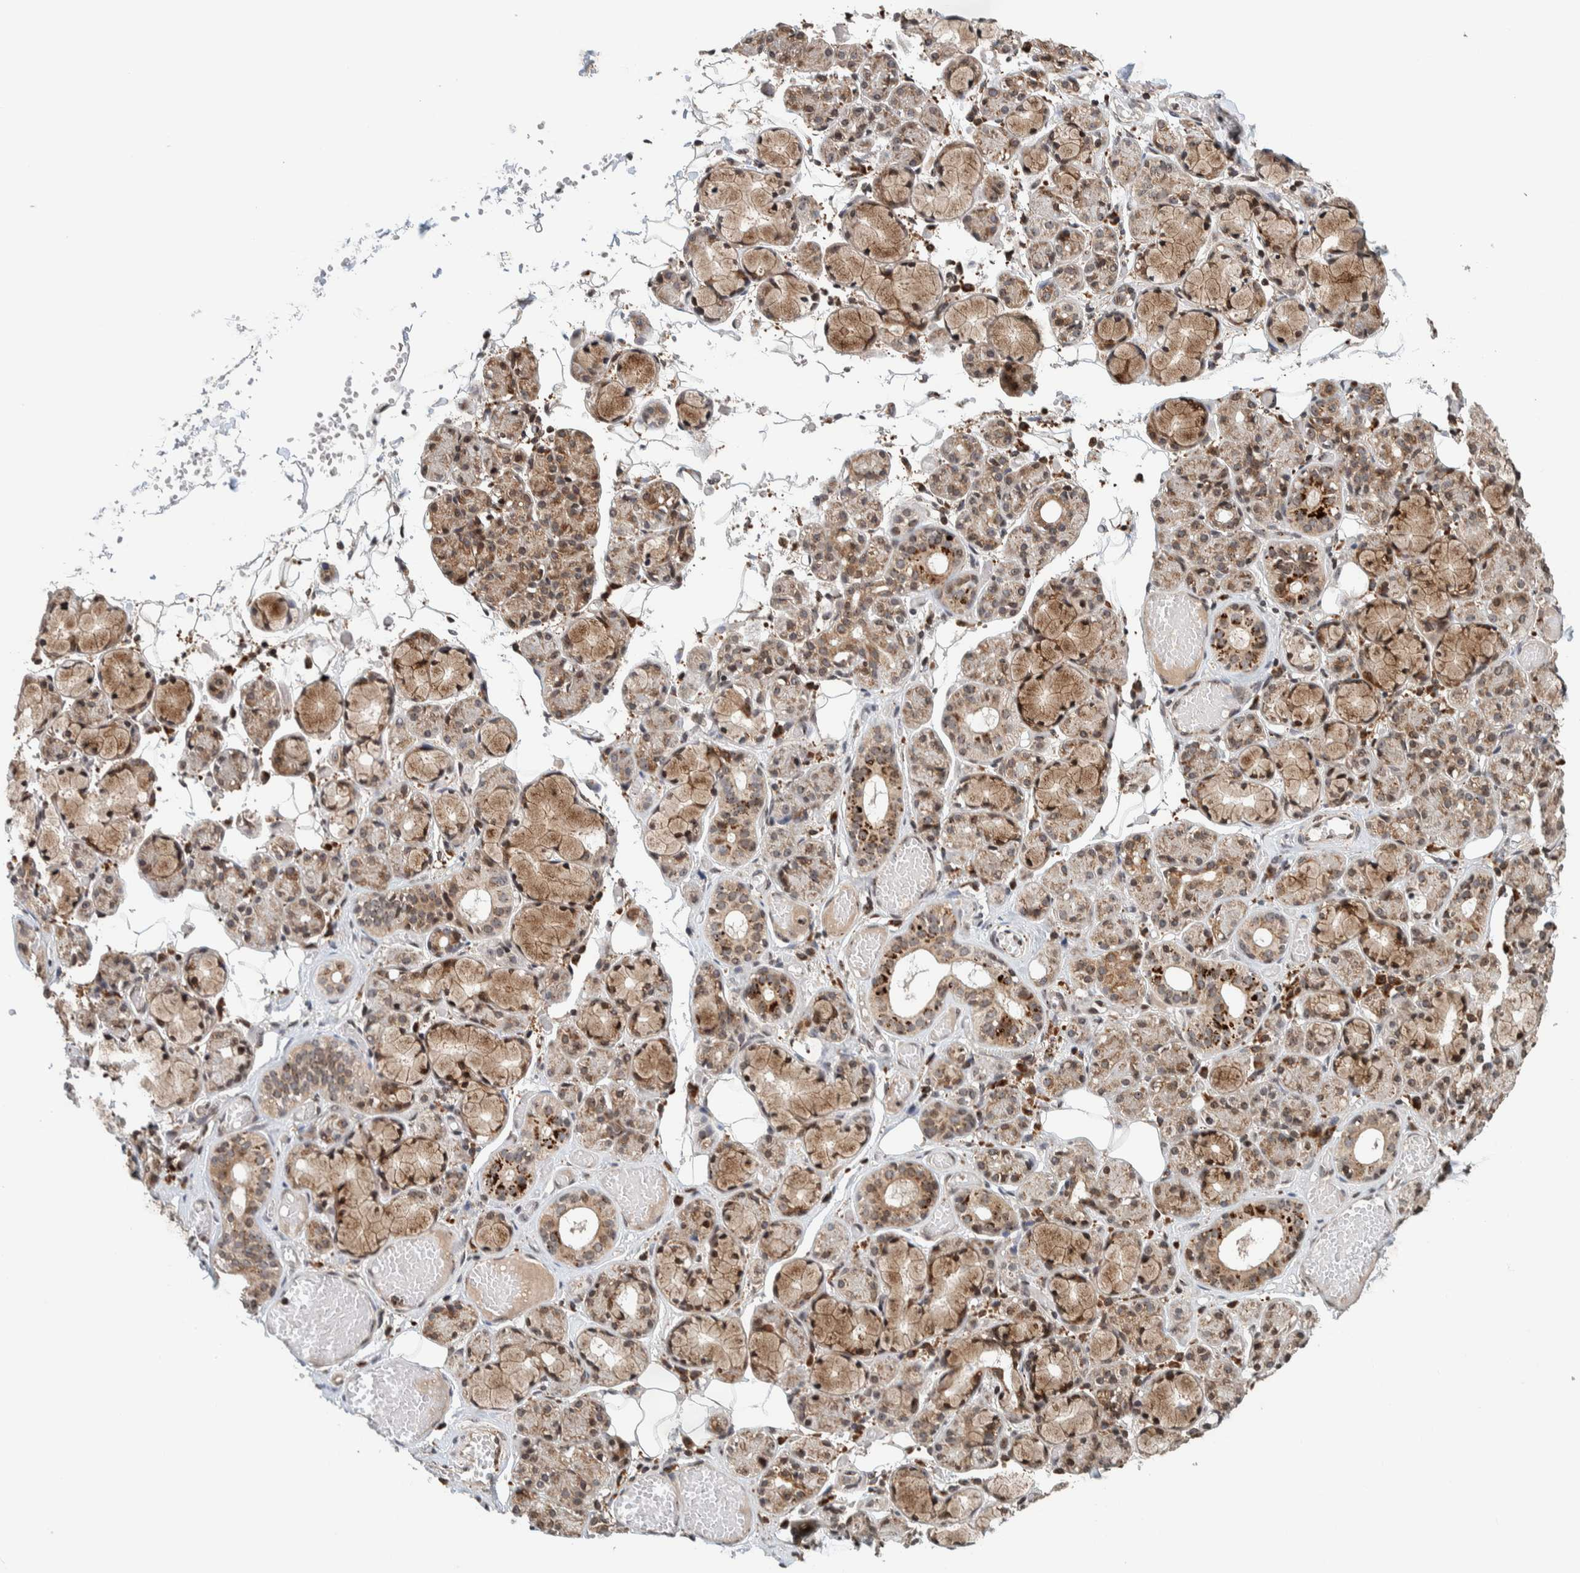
{"staining": {"intensity": "moderate", "quantity": "<25%", "location": "cytoplasmic/membranous,nuclear"}, "tissue": "salivary gland", "cell_type": "Glandular cells", "image_type": "normal", "snomed": [{"axis": "morphology", "description": "Normal tissue, NOS"}, {"axis": "topography", "description": "Salivary gland"}], "caption": "Human salivary gland stained with a protein marker reveals moderate staining in glandular cells.", "gene": "CCDC182", "patient": {"sex": "male", "age": 63}}